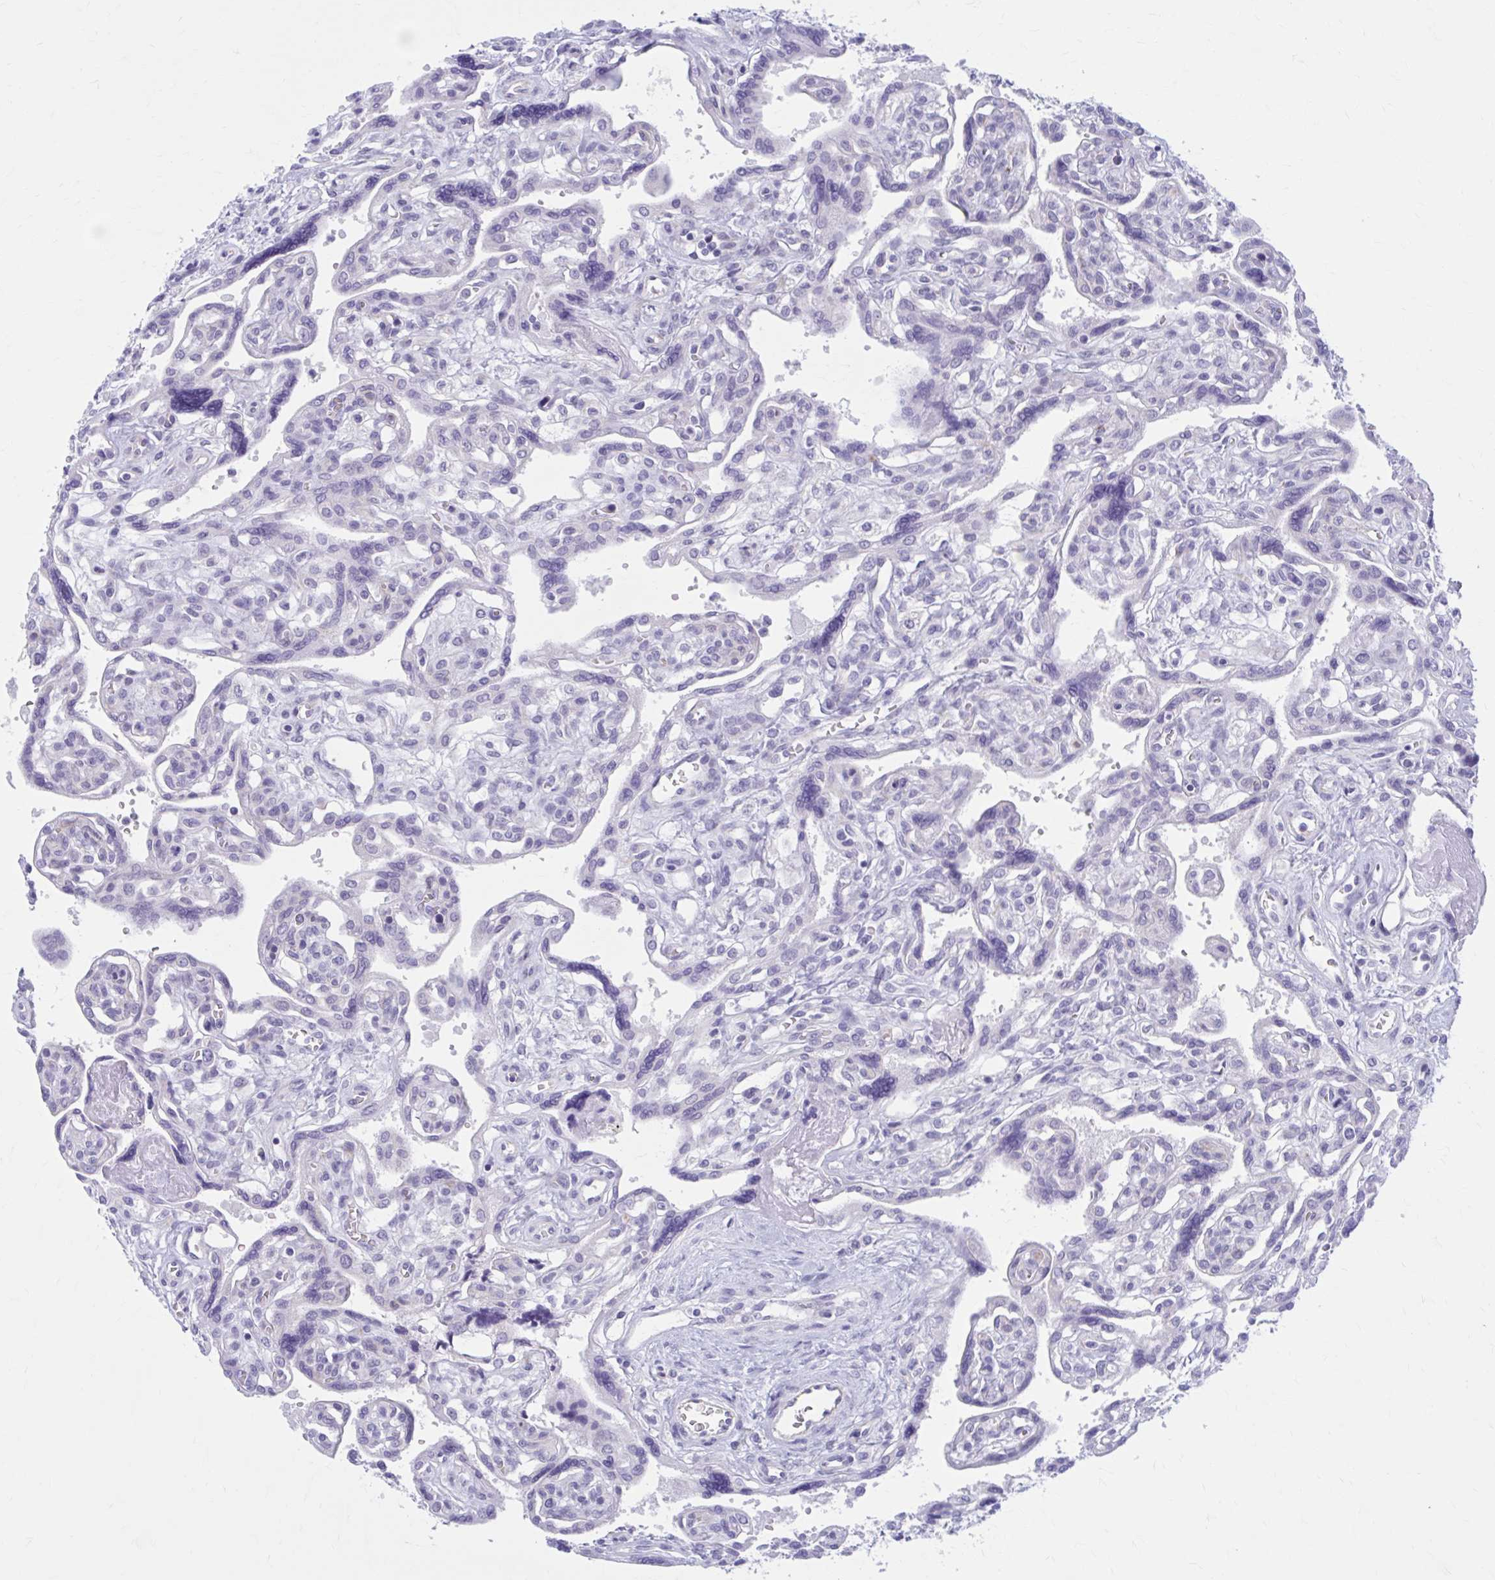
{"staining": {"intensity": "negative", "quantity": "none", "location": "none"}, "tissue": "placenta", "cell_type": "Decidual cells", "image_type": "normal", "snomed": [{"axis": "morphology", "description": "Normal tissue, NOS"}, {"axis": "topography", "description": "Placenta"}], "caption": "Decidual cells are negative for protein expression in benign human placenta. The staining is performed using DAB (3,3'-diaminobenzidine) brown chromogen with nuclei counter-stained in using hematoxylin.", "gene": "CCDC105", "patient": {"sex": "female", "age": 39}}